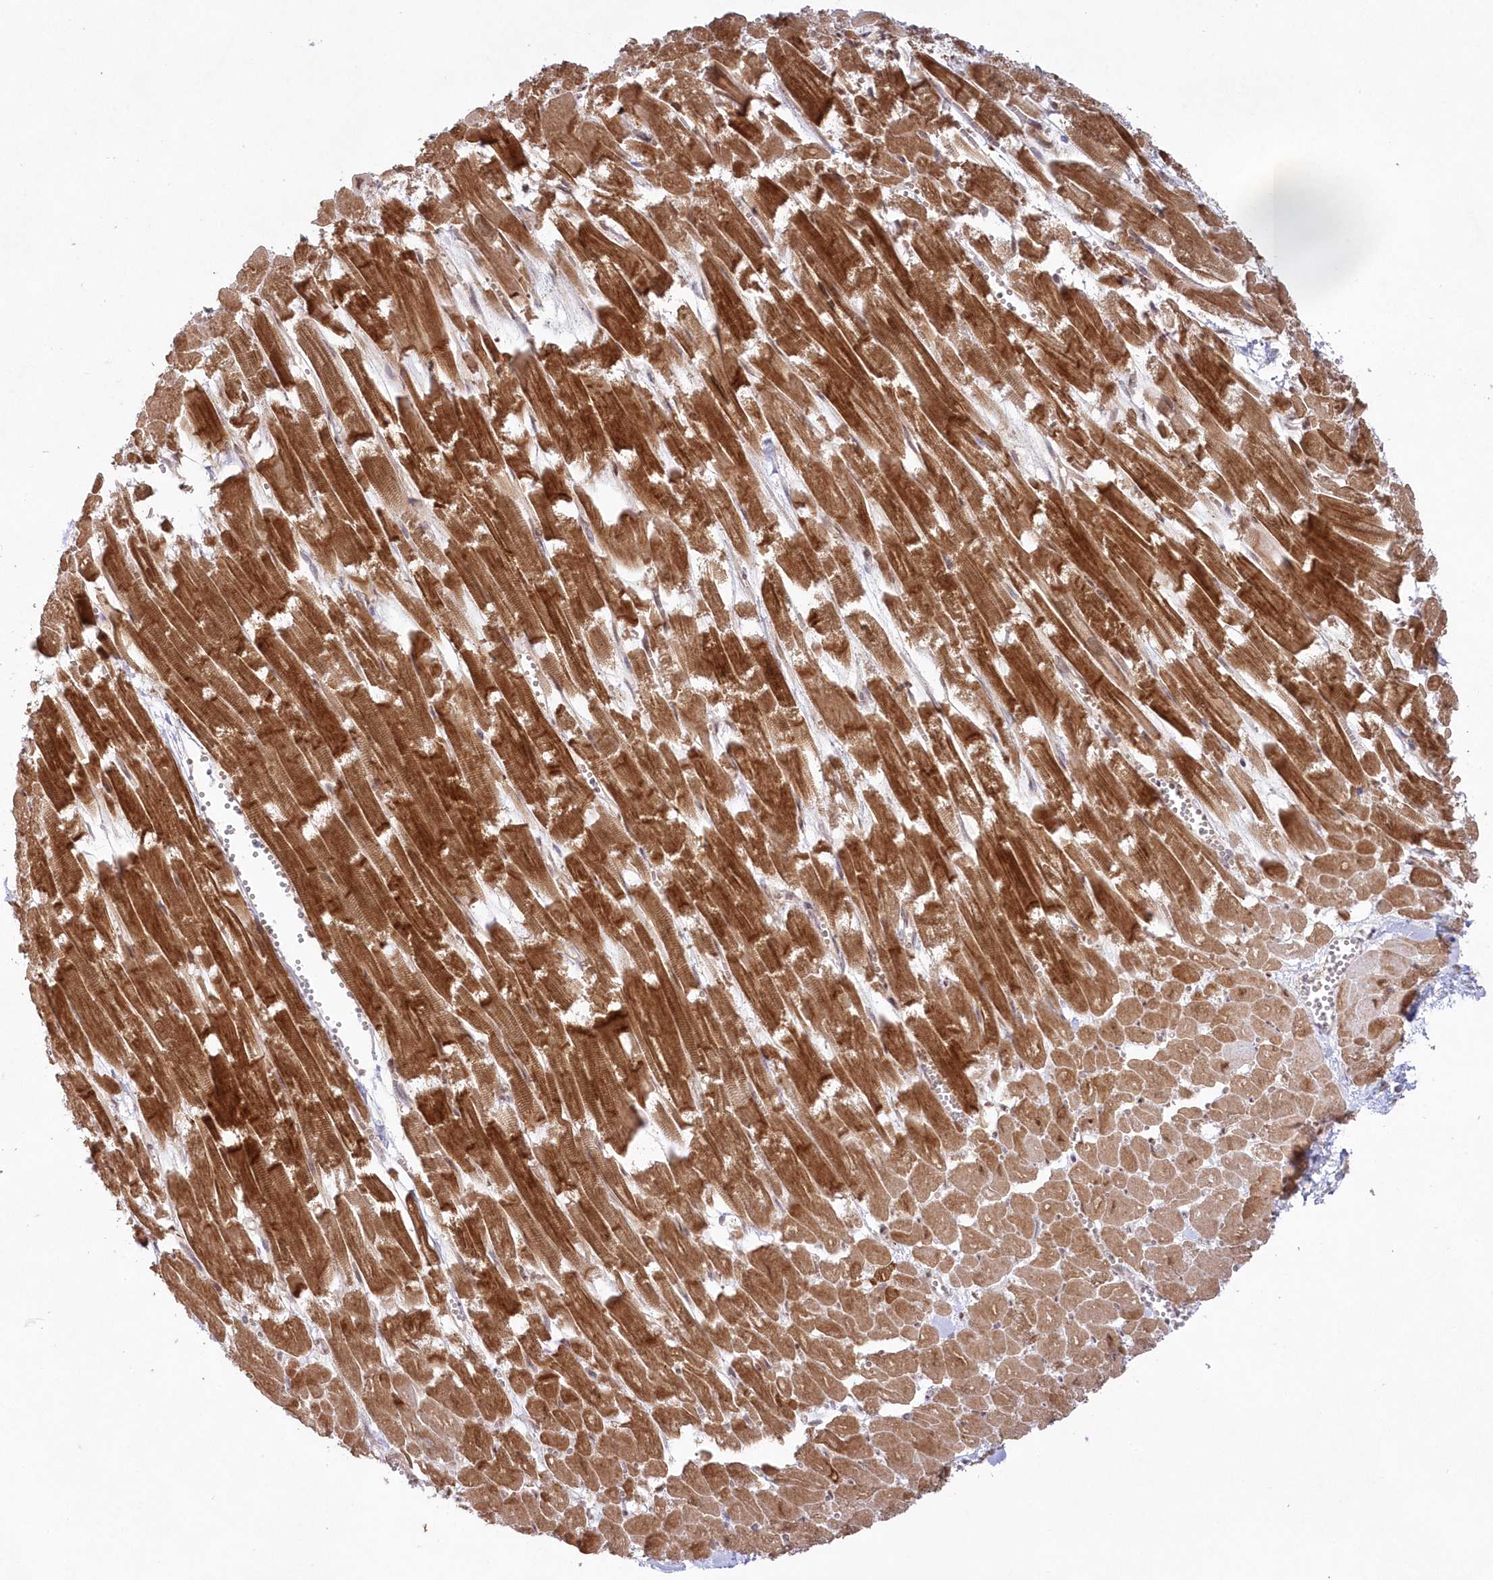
{"staining": {"intensity": "strong", "quantity": "25%-75%", "location": "cytoplasmic/membranous"}, "tissue": "heart muscle", "cell_type": "Cardiomyocytes", "image_type": "normal", "snomed": [{"axis": "morphology", "description": "Normal tissue, NOS"}, {"axis": "topography", "description": "Heart"}], "caption": "Immunohistochemistry (IHC) histopathology image of benign heart muscle: heart muscle stained using immunohistochemistry (IHC) exhibits high levels of strong protein expression localized specifically in the cytoplasmic/membranous of cardiomyocytes, appearing as a cytoplasmic/membranous brown color.", "gene": "GBE1", "patient": {"sex": "male", "age": 54}}